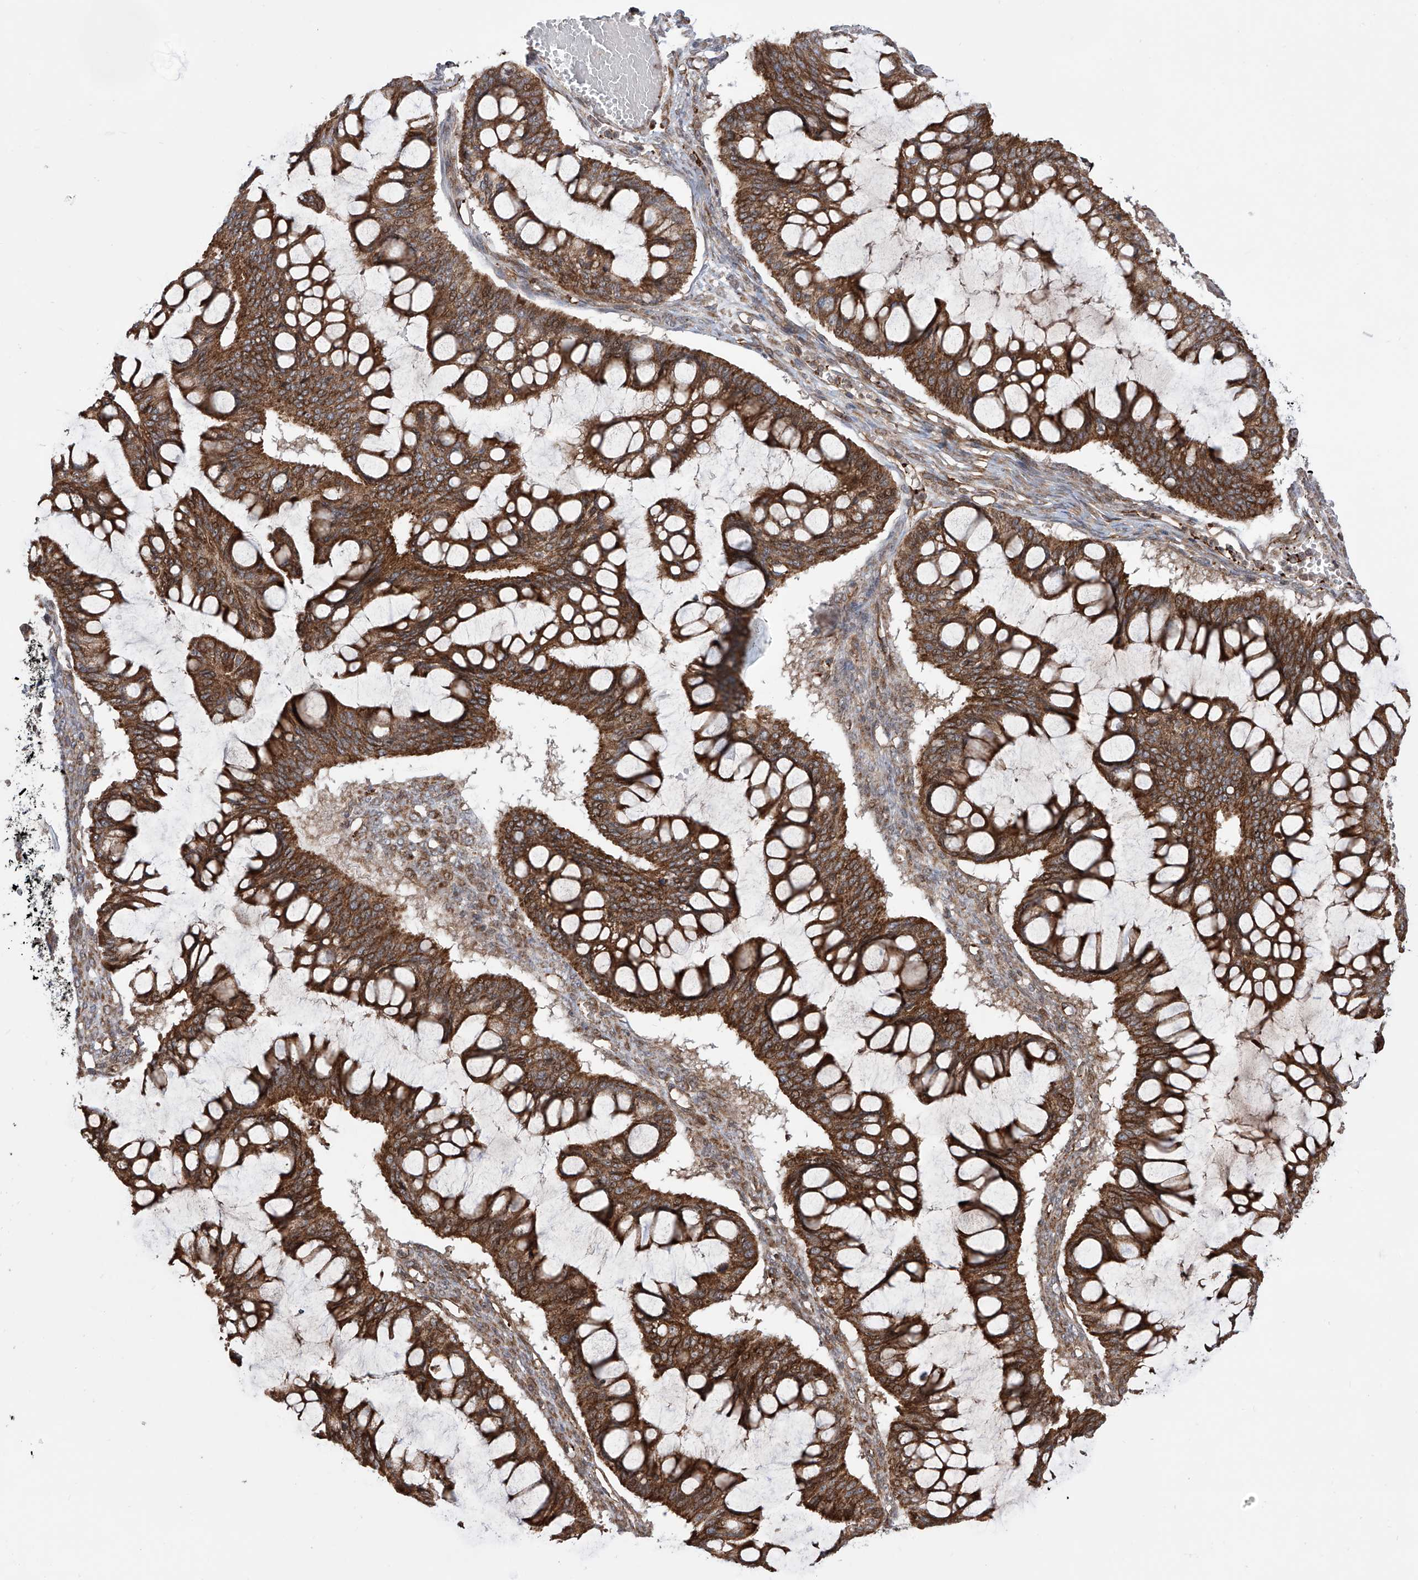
{"staining": {"intensity": "strong", "quantity": ">75%", "location": "cytoplasmic/membranous"}, "tissue": "ovarian cancer", "cell_type": "Tumor cells", "image_type": "cancer", "snomed": [{"axis": "morphology", "description": "Cystadenocarcinoma, mucinous, NOS"}, {"axis": "topography", "description": "Ovary"}], "caption": "Ovarian cancer stained with a protein marker displays strong staining in tumor cells.", "gene": "APAF1", "patient": {"sex": "female", "age": 73}}